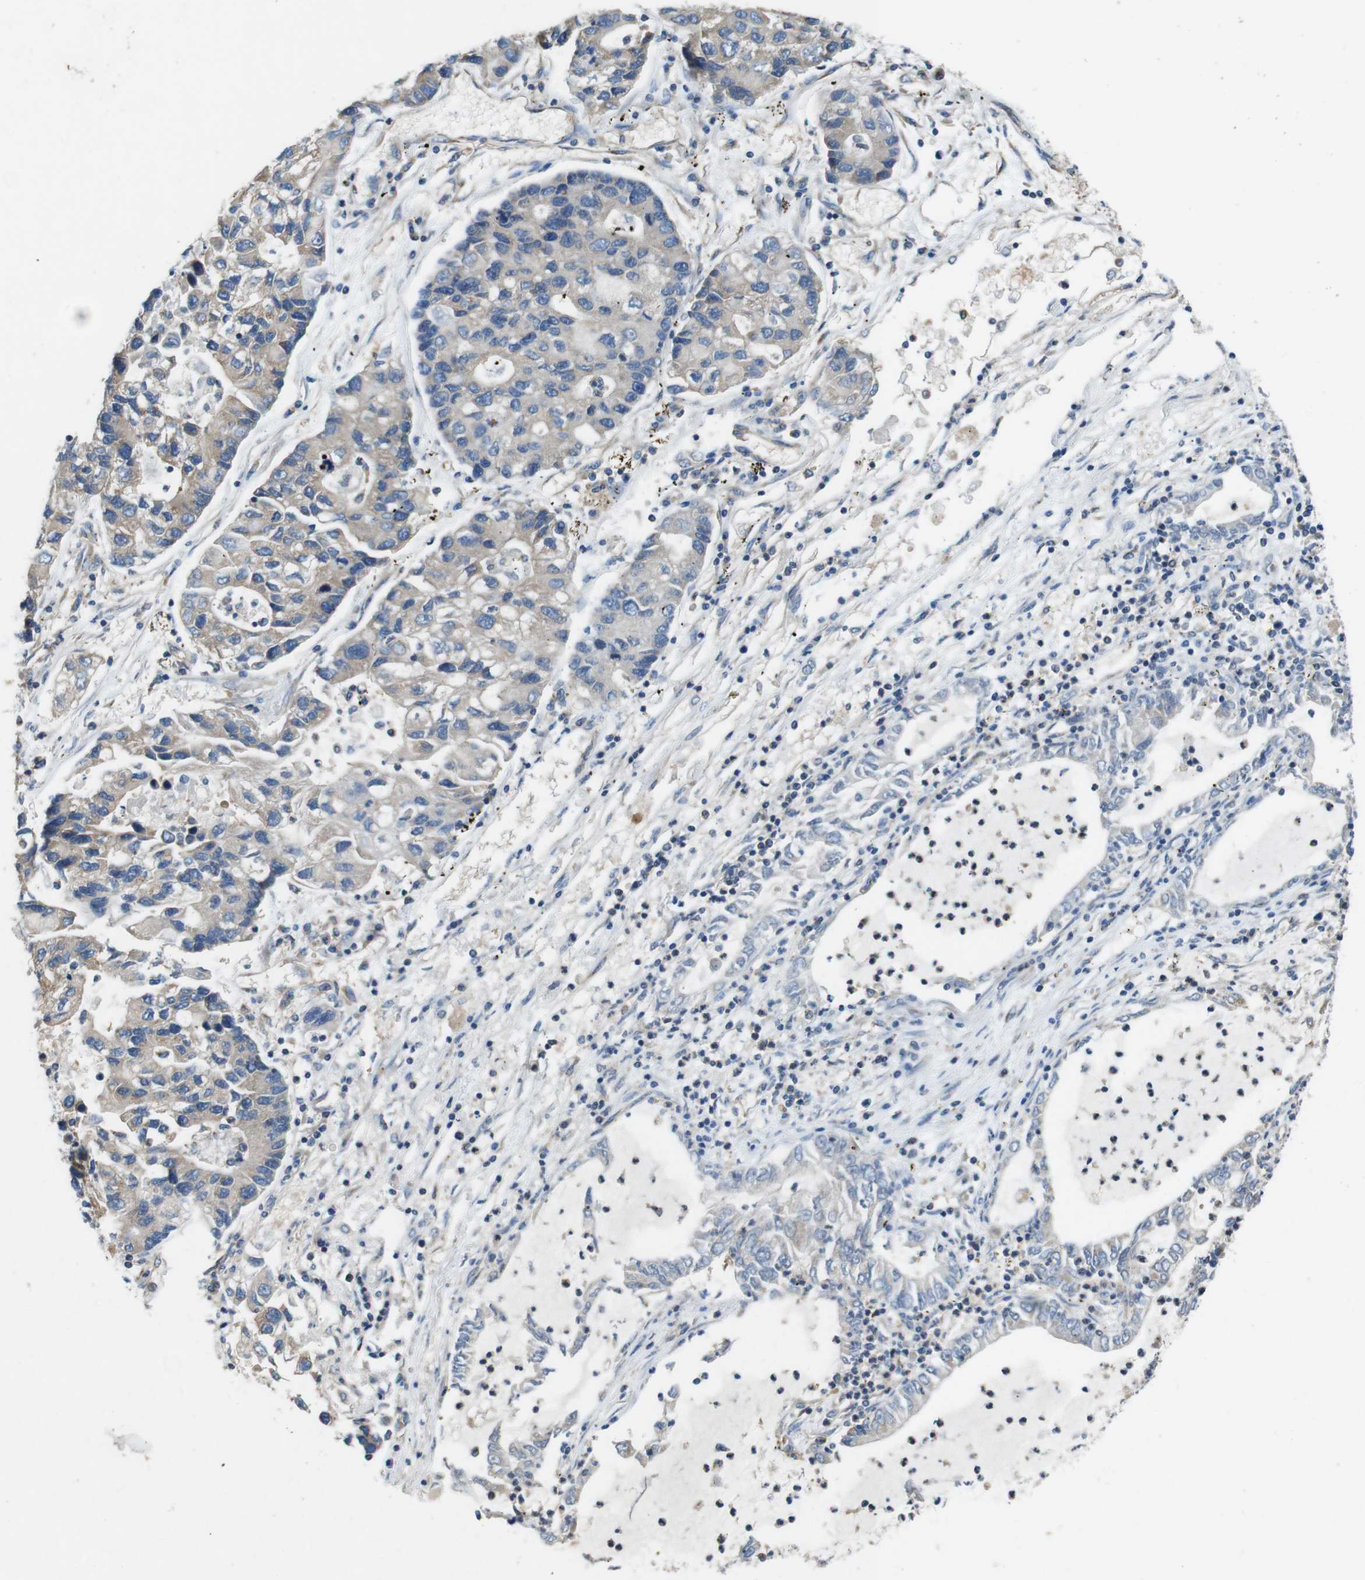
{"staining": {"intensity": "weak", "quantity": ">75%", "location": "cytoplasmic/membranous"}, "tissue": "lung cancer", "cell_type": "Tumor cells", "image_type": "cancer", "snomed": [{"axis": "morphology", "description": "Adenocarcinoma, NOS"}, {"axis": "topography", "description": "Lung"}], "caption": "Weak cytoplasmic/membranous staining is seen in about >75% of tumor cells in lung cancer.", "gene": "DCTN1", "patient": {"sex": "female", "age": 51}}